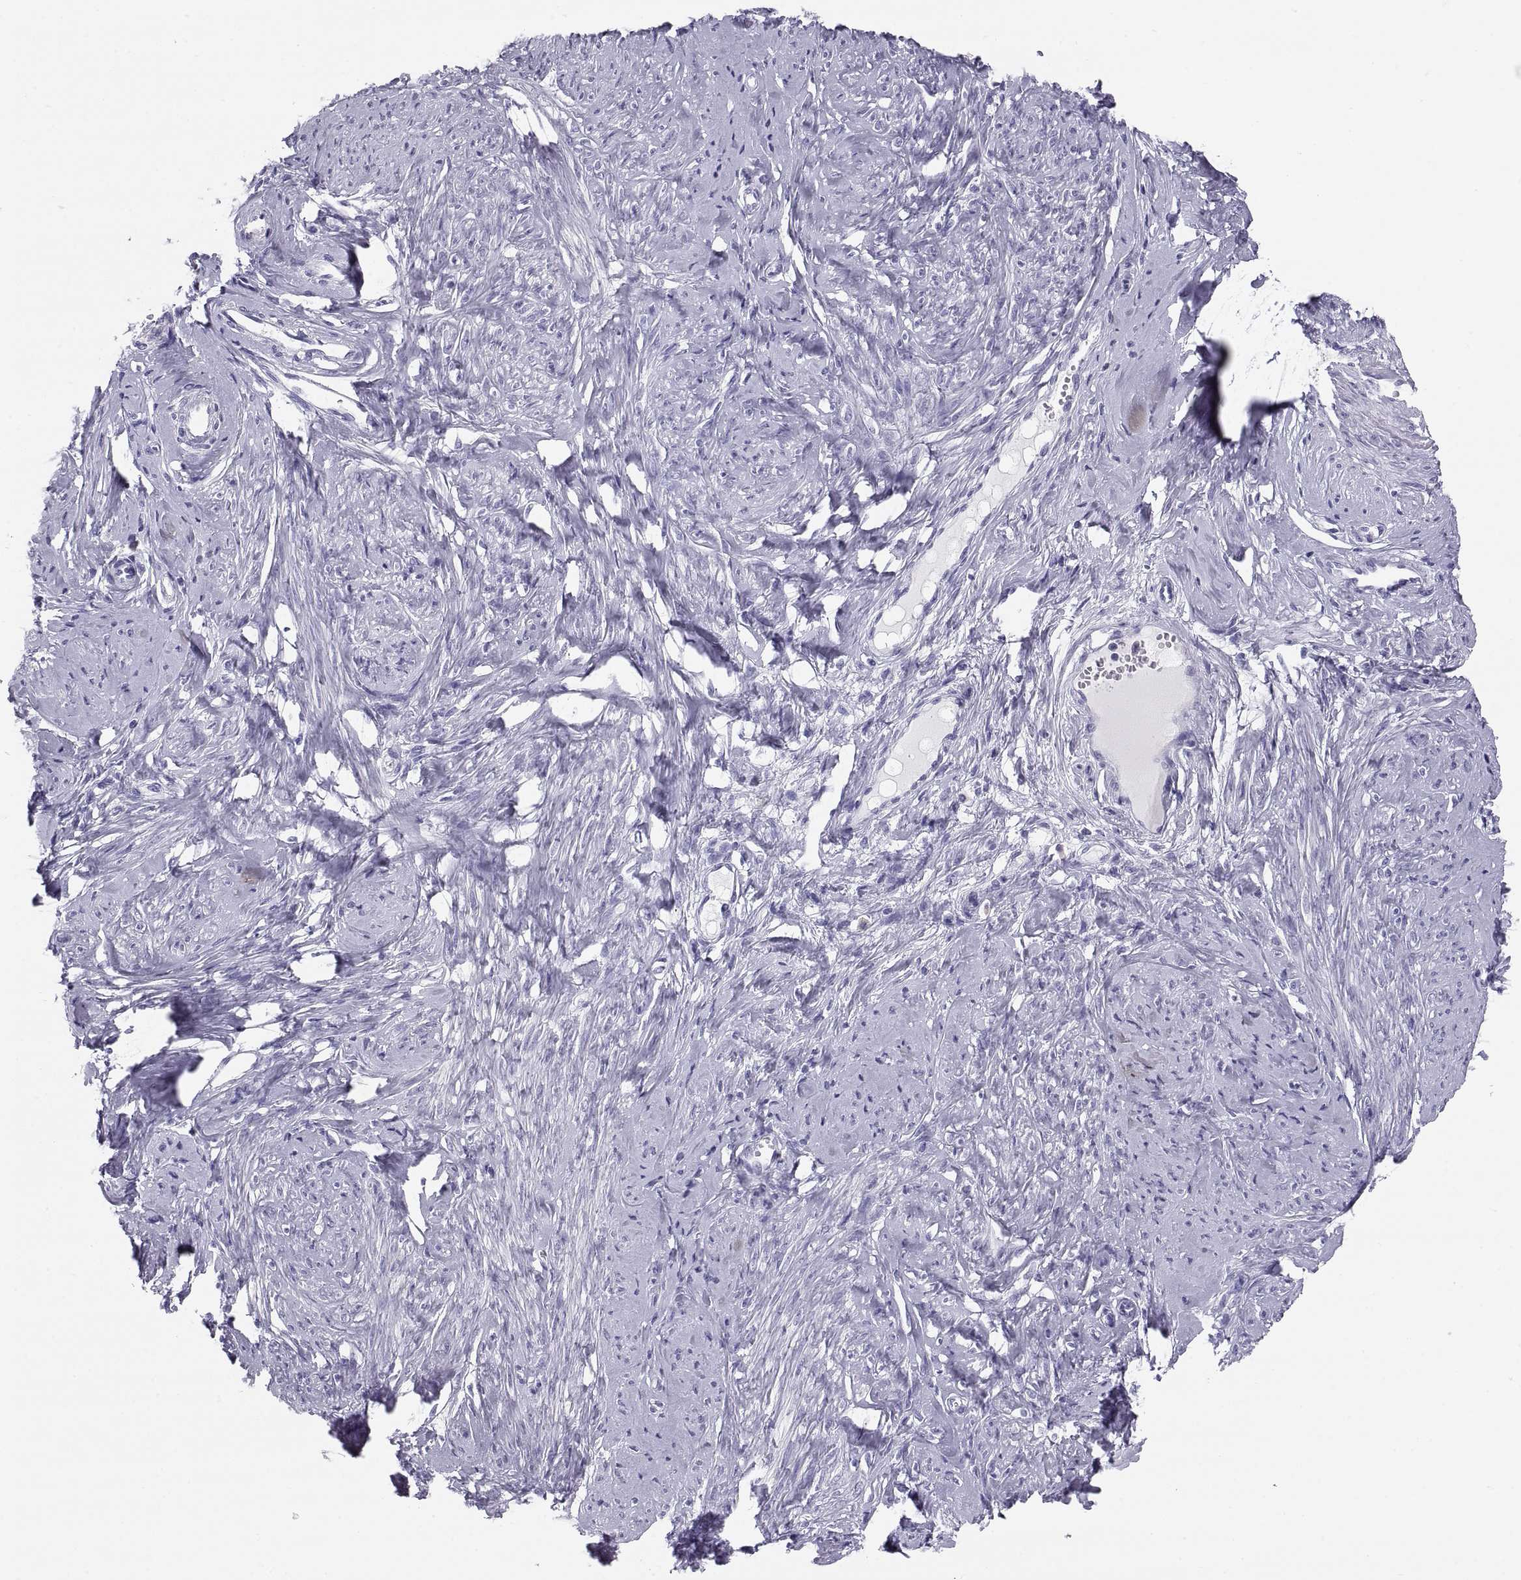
{"staining": {"intensity": "negative", "quantity": "none", "location": "none"}, "tissue": "smooth muscle", "cell_type": "Smooth muscle cells", "image_type": "normal", "snomed": [{"axis": "morphology", "description": "Normal tissue, NOS"}, {"axis": "topography", "description": "Smooth muscle"}], "caption": "Immunohistochemical staining of normal human smooth muscle demonstrates no significant positivity in smooth muscle cells. Nuclei are stained in blue.", "gene": "PAX2", "patient": {"sex": "female", "age": 48}}